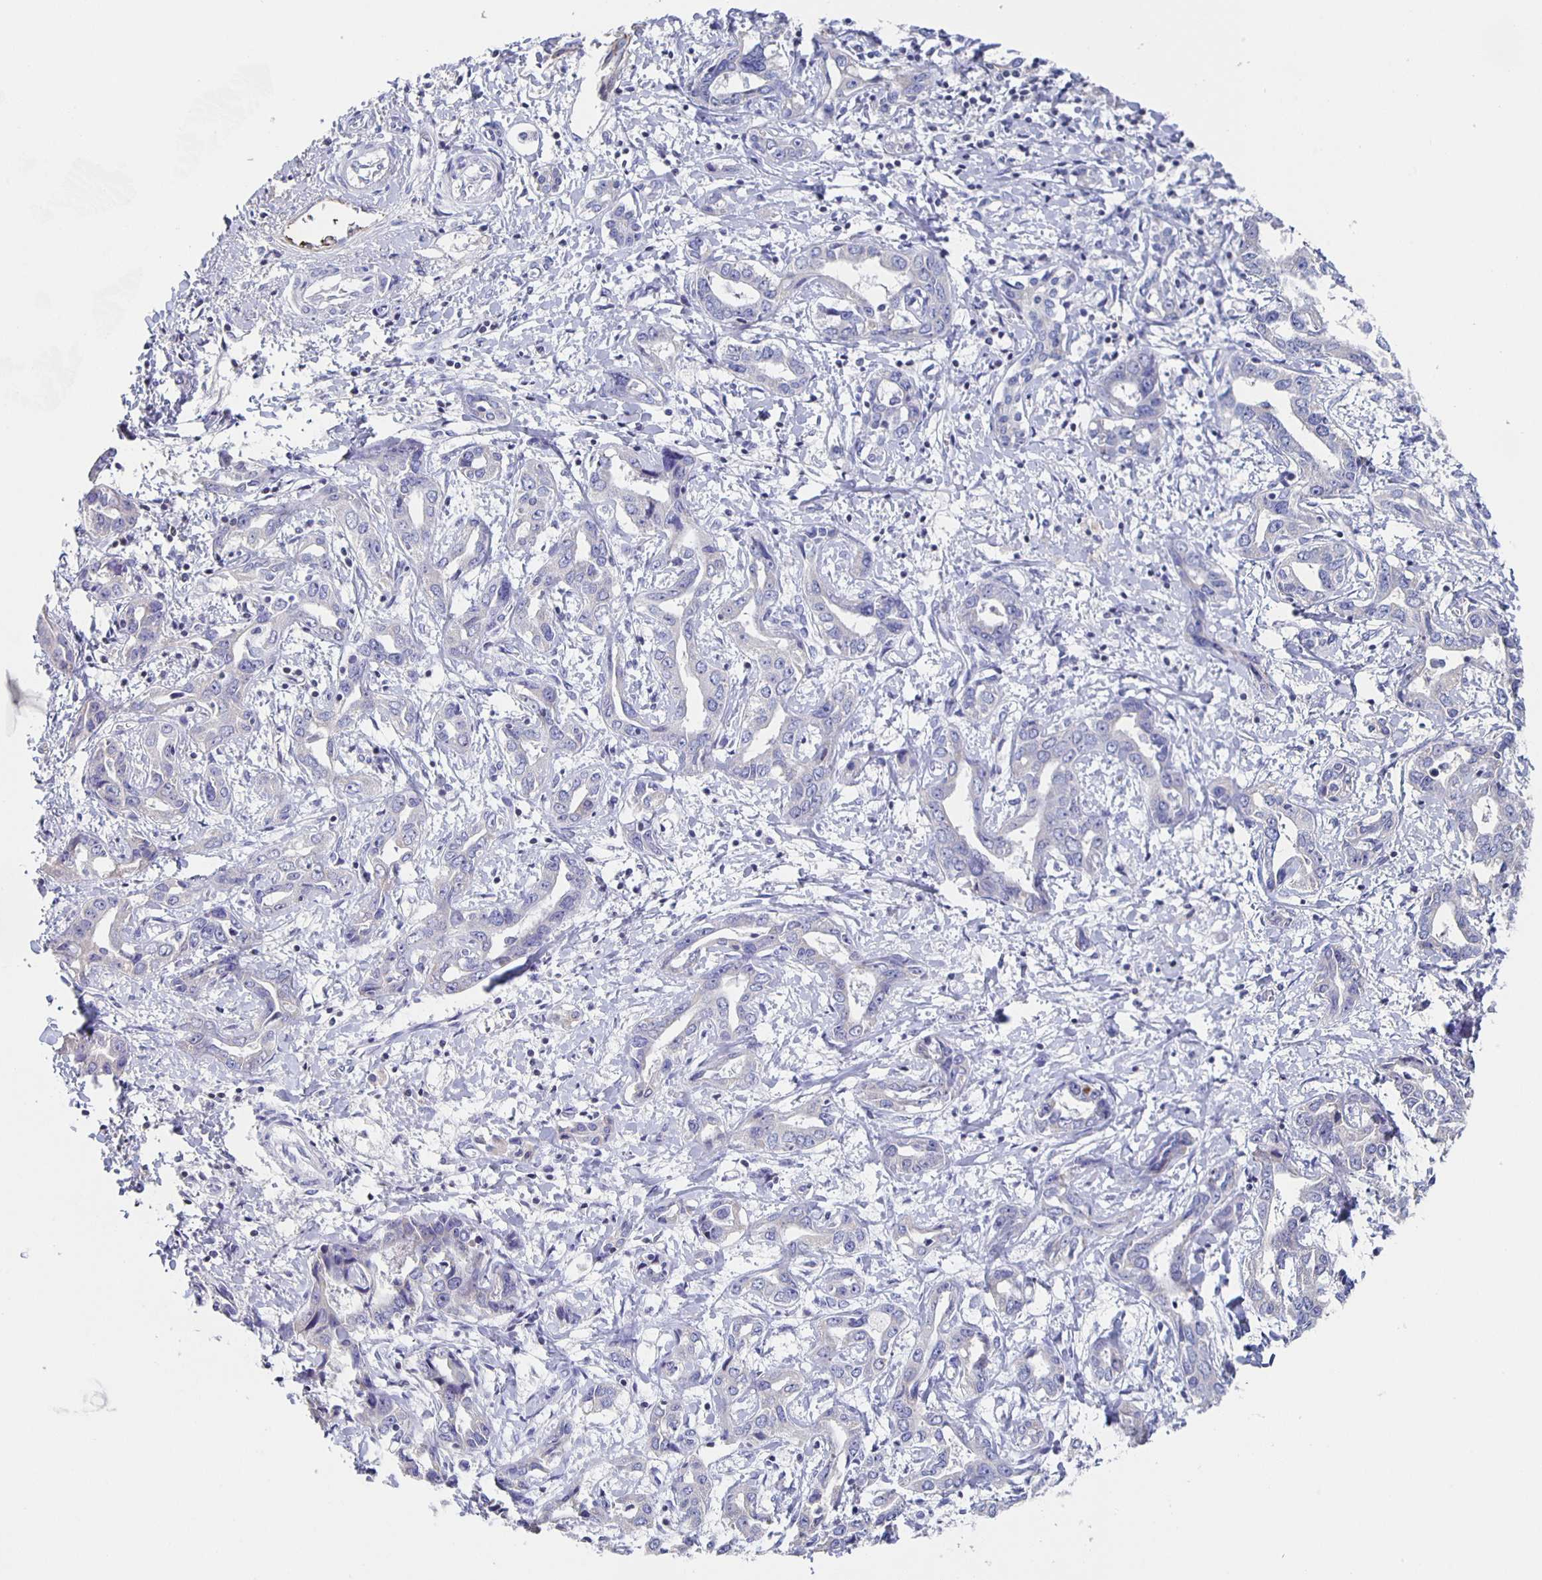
{"staining": {"intensity": "negative", "quantity": "none", "location": "none"}, "tissue": "liver cancer", "cell_type": "Tumor cells", "image_type": "cancer", "snomed": [{"axis": "morphology", "description": "Cholangiocarcinoma"}, {"axis": "topography", "description": "Liver"}], "caption": "The immunohistochemistry image has no significant positivity in tumor cells of liver cholangiocarcinoma tissue. The staining was performed using DAB (3,3'-diaminobenzidine) to visualize the protein expression in brown, while the nuclei were stained in blue with hematoxylin (Magnification: 20x).", "gene": "FGA", "patient": {"sex": "male", "age": 59}}